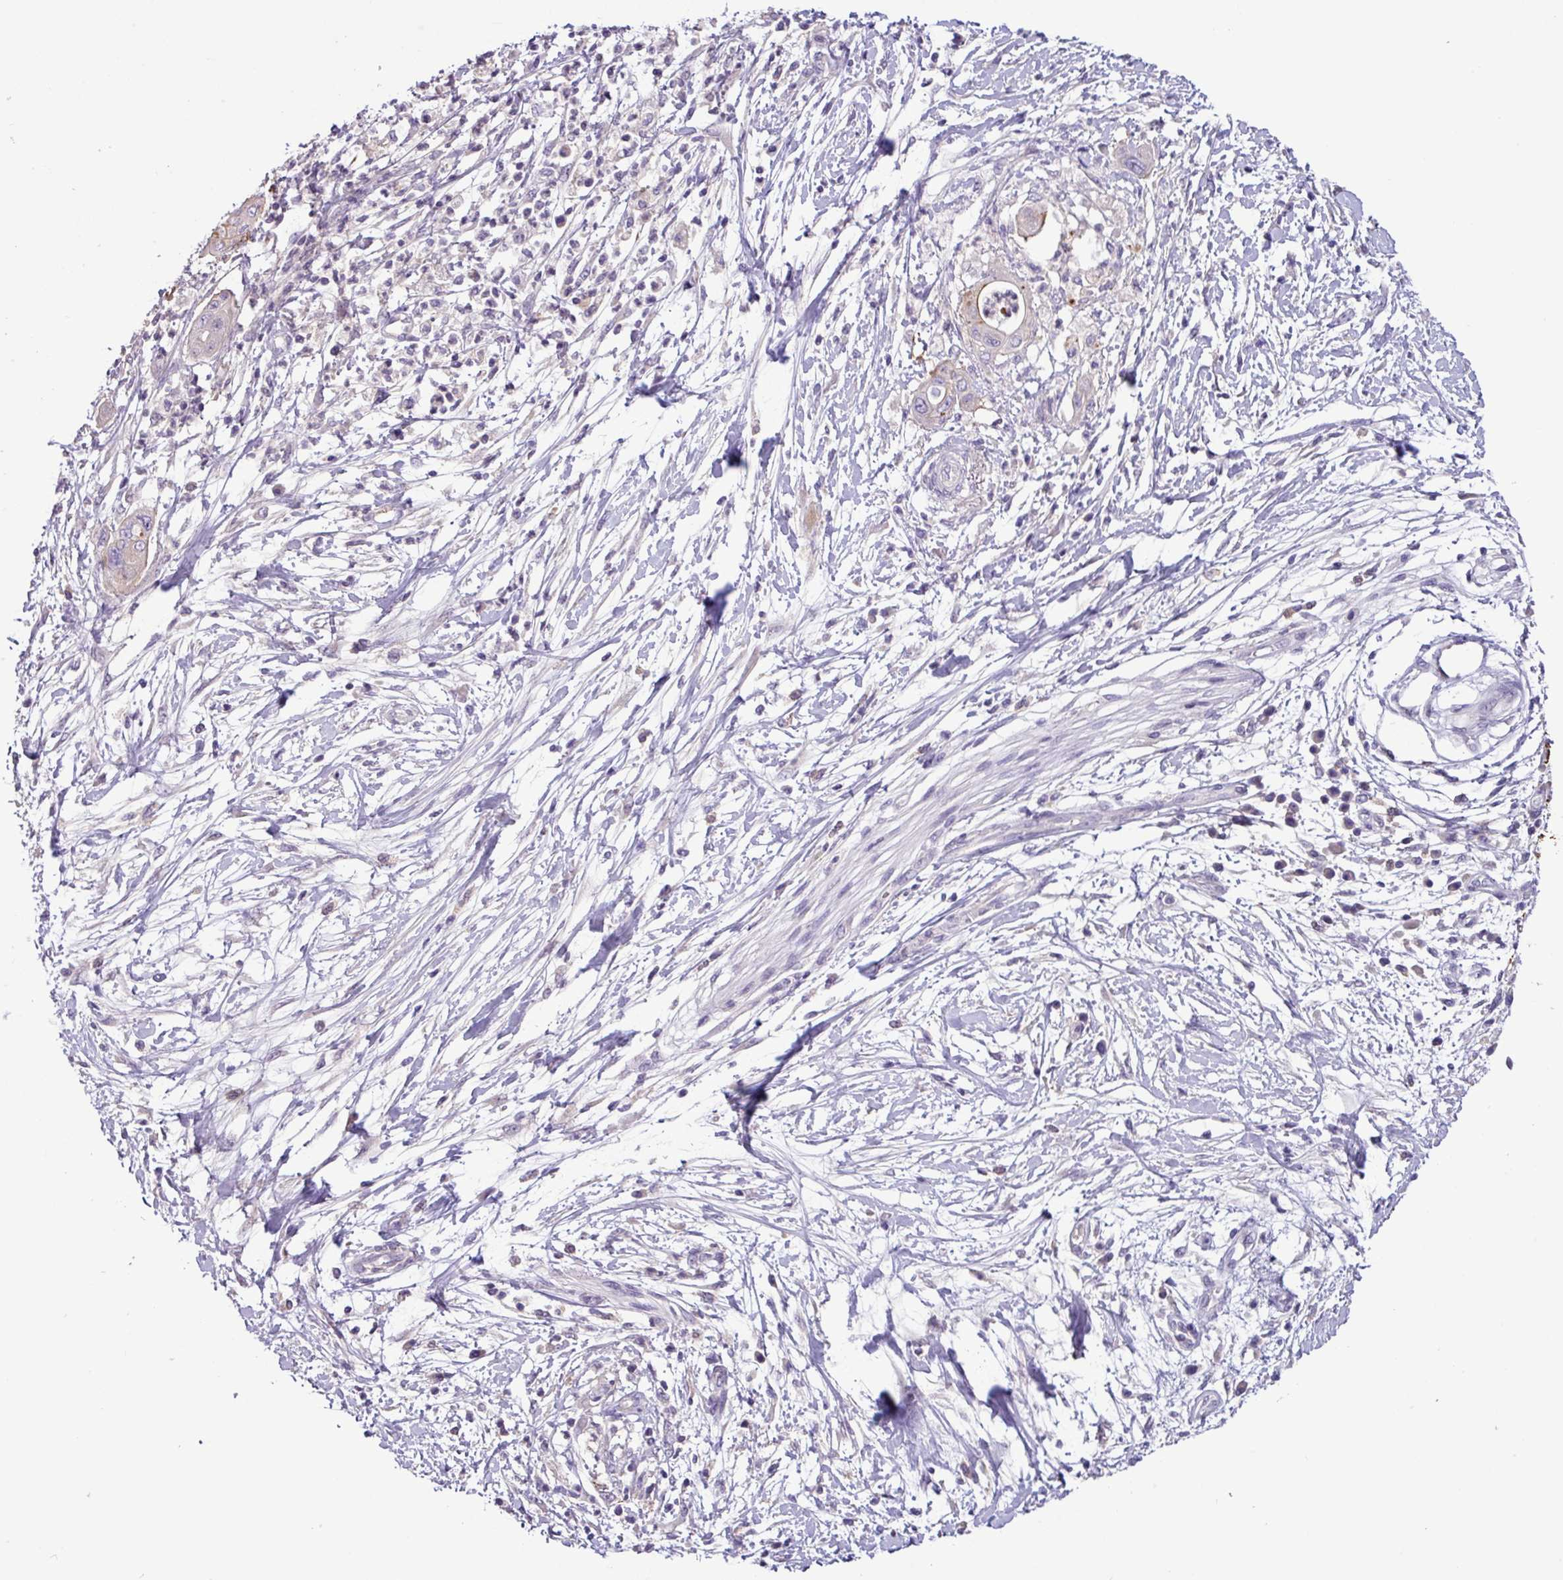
{"staining": {"intensity": "weak", "quantity": "<25%", "location": "cytoplasmic/membranous"}, "tissue": "pancreatic cancer", "cell_type": "Tumor cells", "image_type": "cancer", "snomed": [{"axis": "morphology", "description": "Adenocarcinoma, NOS"}, {"axis": "topography", "description": "Pancreas"}], "caption": "Protein analysis of pancreatic adenocarcinoma exhibits no significant staining in tumor cells.", "gene": "PNLDC1", "patient": {"sex": "male", "age": 68}}